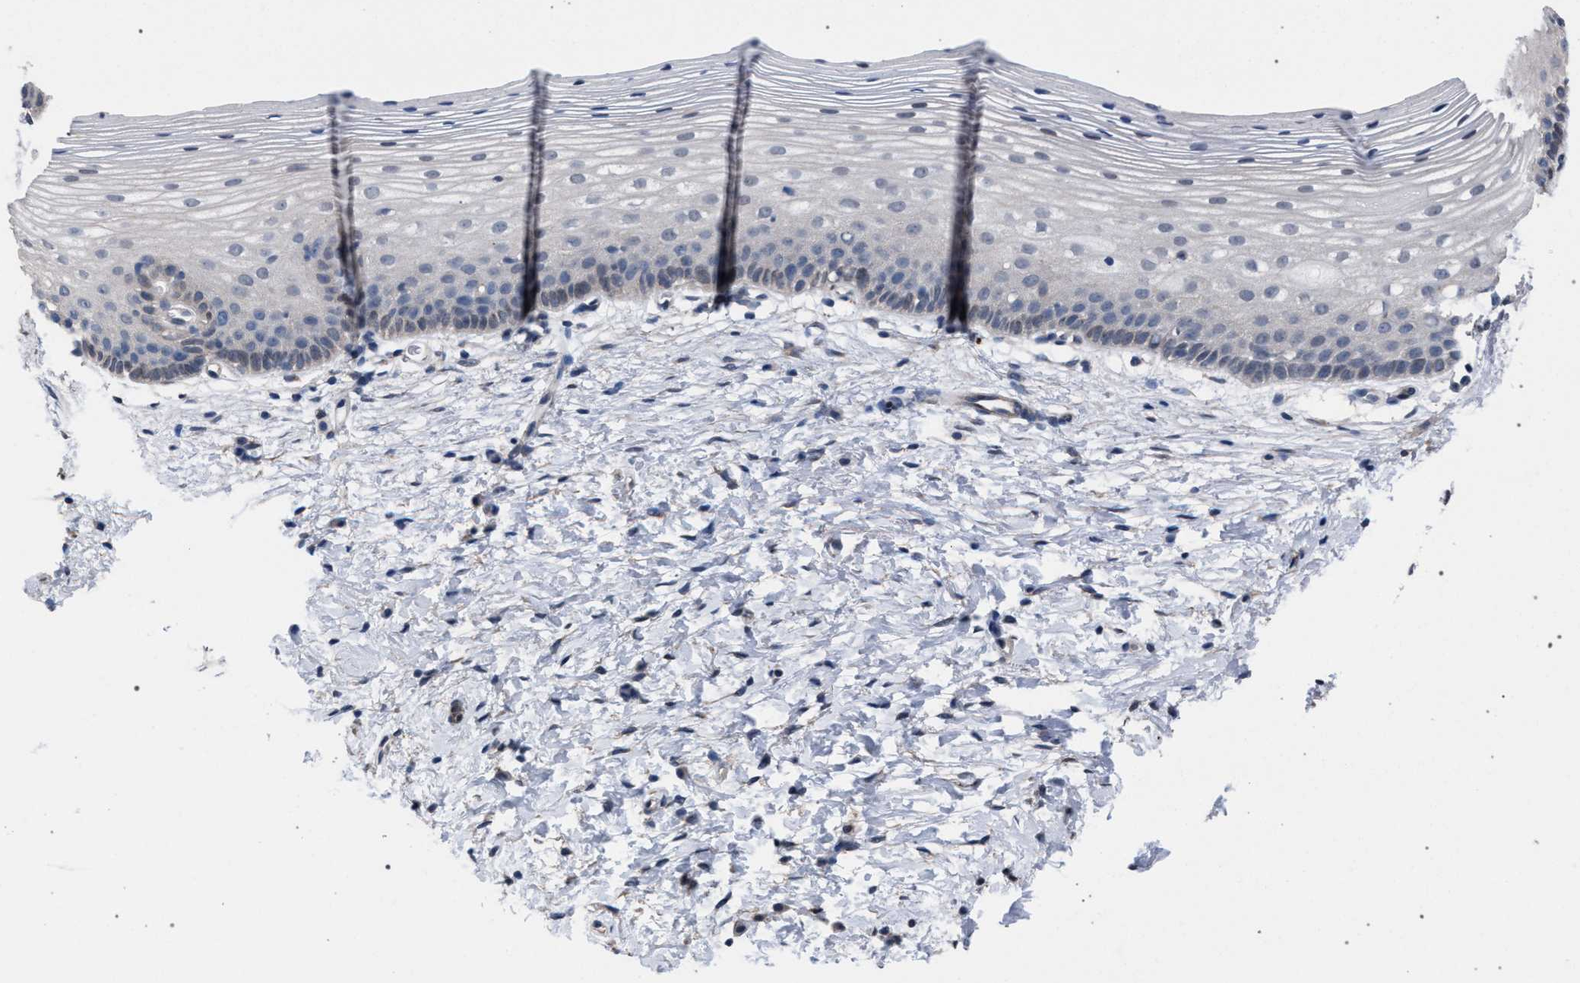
{"staining": {"intensity": "weak", "quantity": "<25%", "location": "cytoplasmic/membranous"}, "tissue": "cervix", "cell_type": "Glandular cells", "image_type": "normal", "snomed": [{"axis": "morphology", "description": "Normal tissue, NOS"}, {"axis": "topography", "description": "Cervix"}], "caption": "Immunohistochemical staining of unremarkable human cervix demonstrates no significant expression in glandular cells.", "gene": "ARPC5L", "patient": {"sex": "female", "age": 72}}